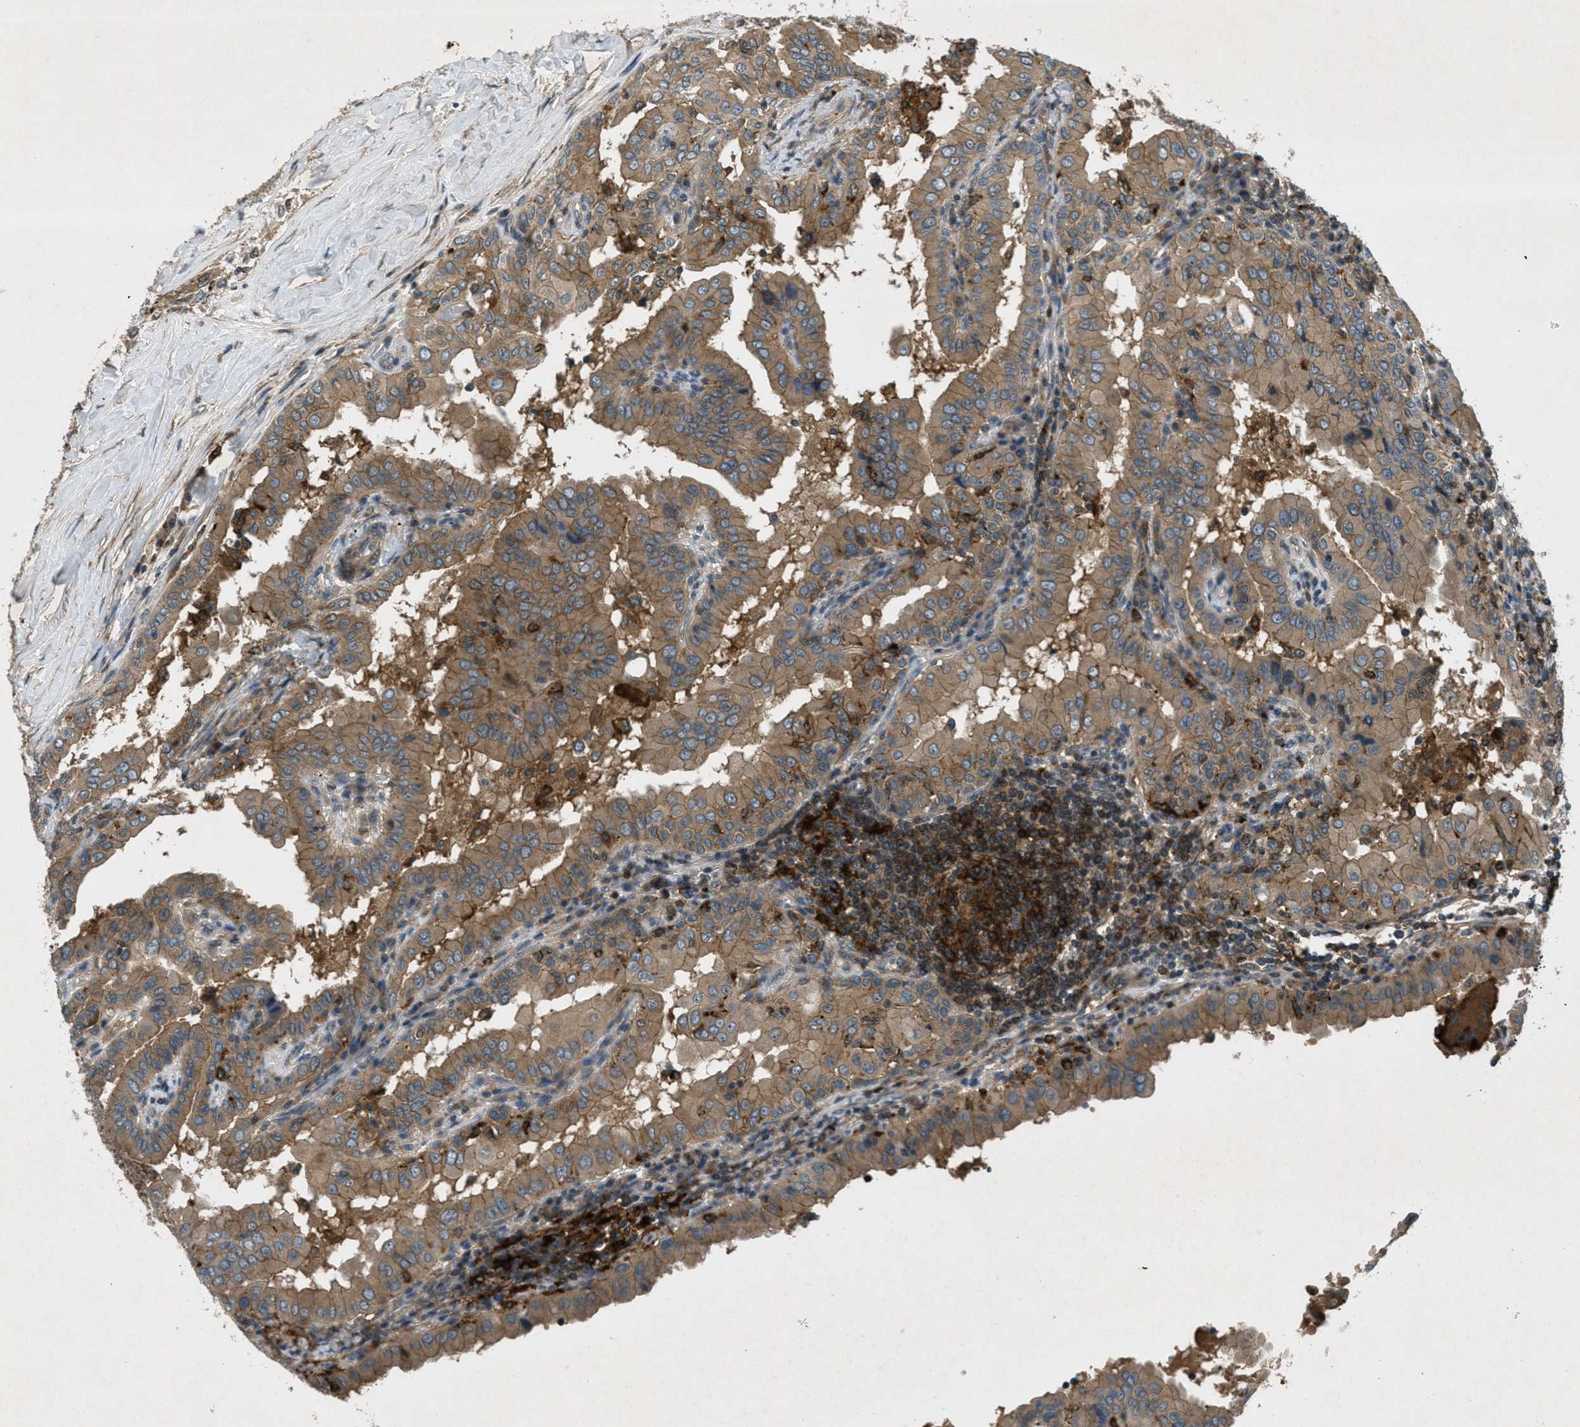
{"staining": {"intensity": "moderate", "quantity": ">75%", "location": "cytoplasmic/membranous"}, "tissue": "thyroid cancer", "cell_type": "Tumor cells", "image_type": "cancer", "snomed": [{"axis": "morphology", "description": "Papillary adenocarcinoma, NOS"}, {"axis": "topography", "description": "Thyroid gland"}], "caption": "This micrograph exhibits IHC staining of thyroid papillary adenocarcinoma, with medium moderate cytoplasmic/membranous positivity in approximately >75% of tumor cells.", "gene": "EPSTI1", "patient": {"sex": "male", "age": 33}}